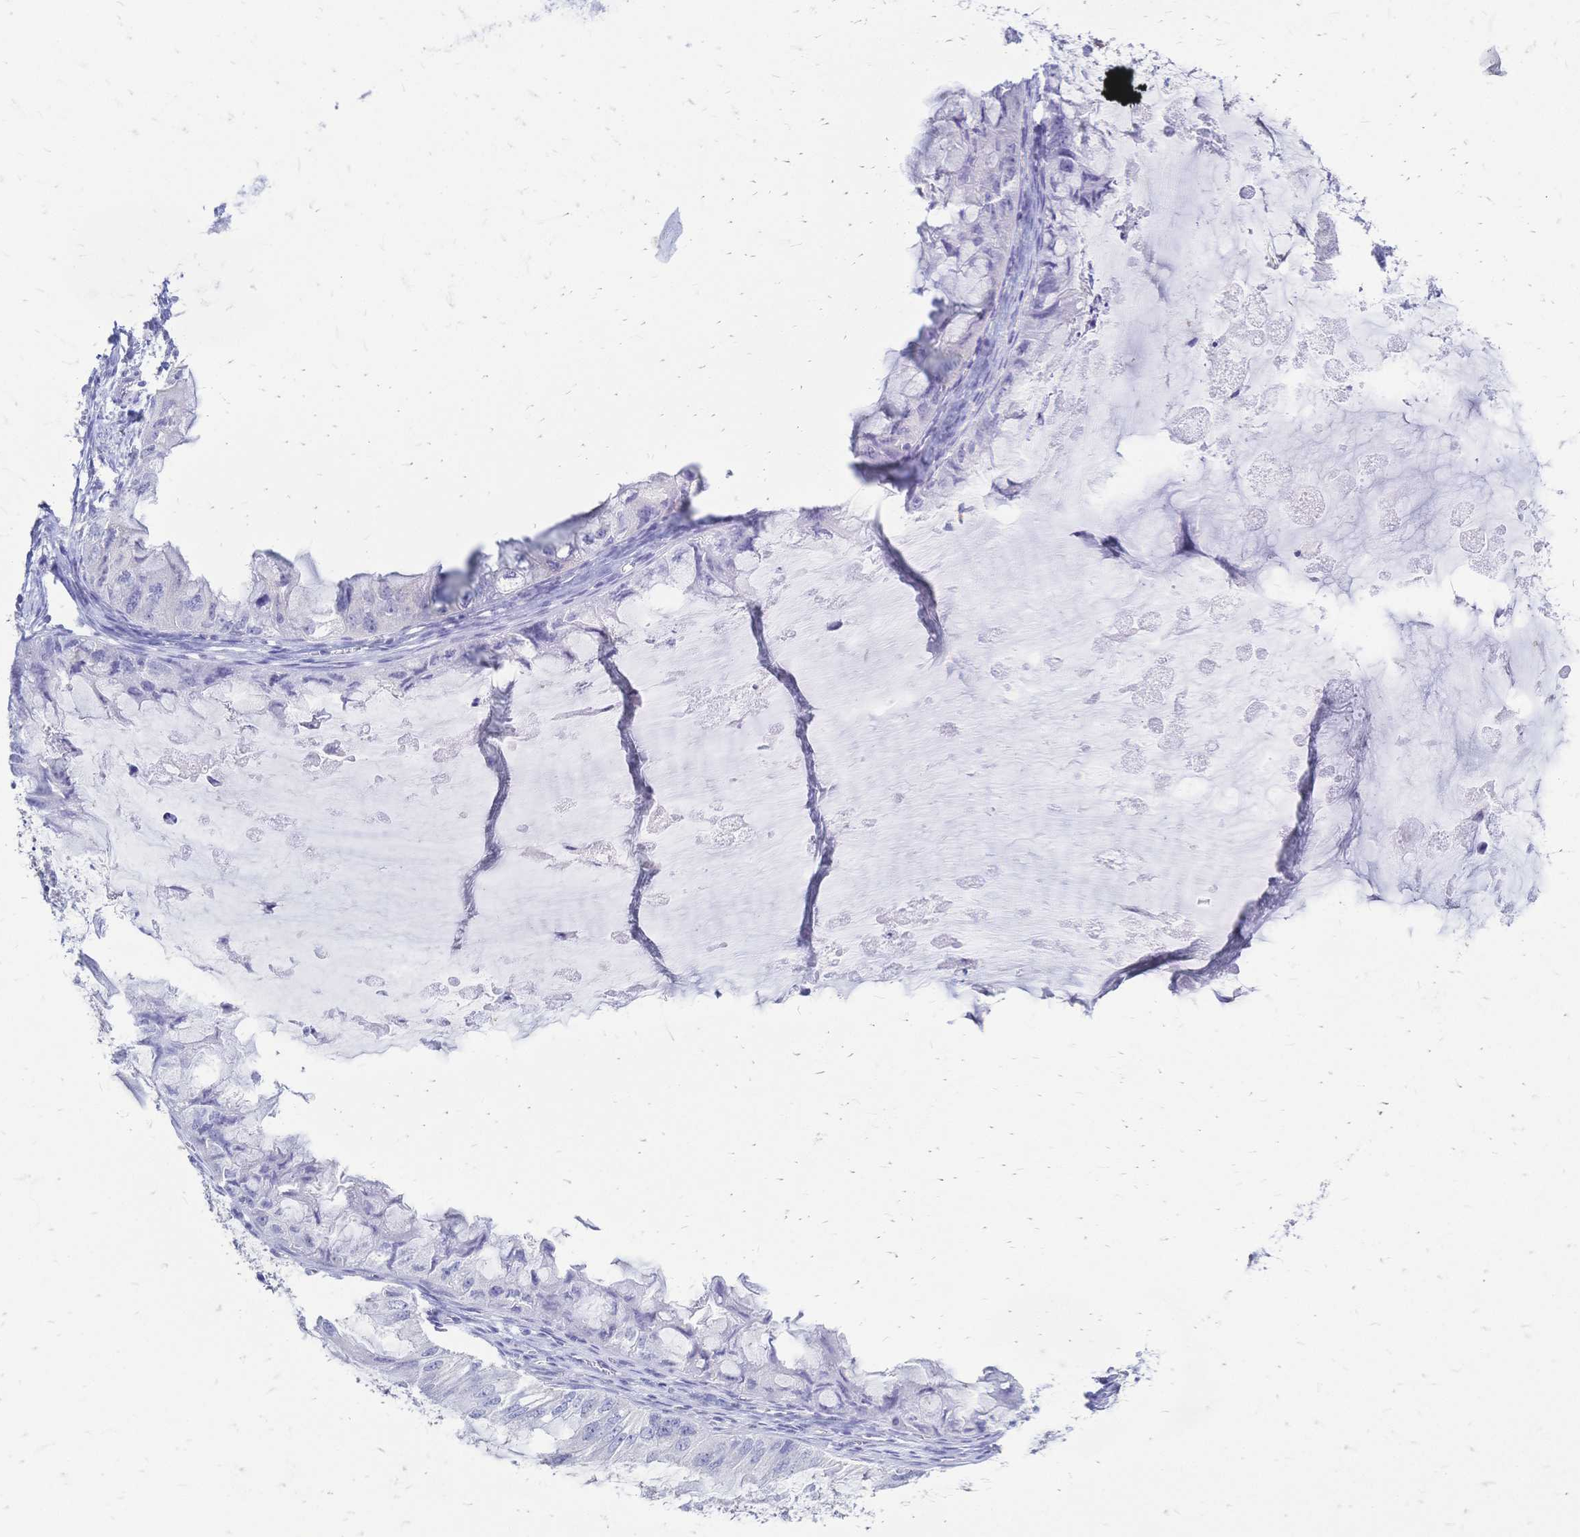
{"staining": {"intensity": "negative", "quantity": "none", "location": "none"}, "tissue": "ovarian cancer", "cell_type": "Tumor cells", "image_type": "cancer", "snomed": [{"axis": "morphology", "description": "Cystadenocarcinoma, mucinous, NOS"}, {"axis": "topography", "description": "Ovary"}], "caption": "Tumor cells are negative for brown protein staining in ovarian mucinous cystadenocarcinoma.", "gene": "FA2H", "patient": {"sex": "female", "age": 72}}